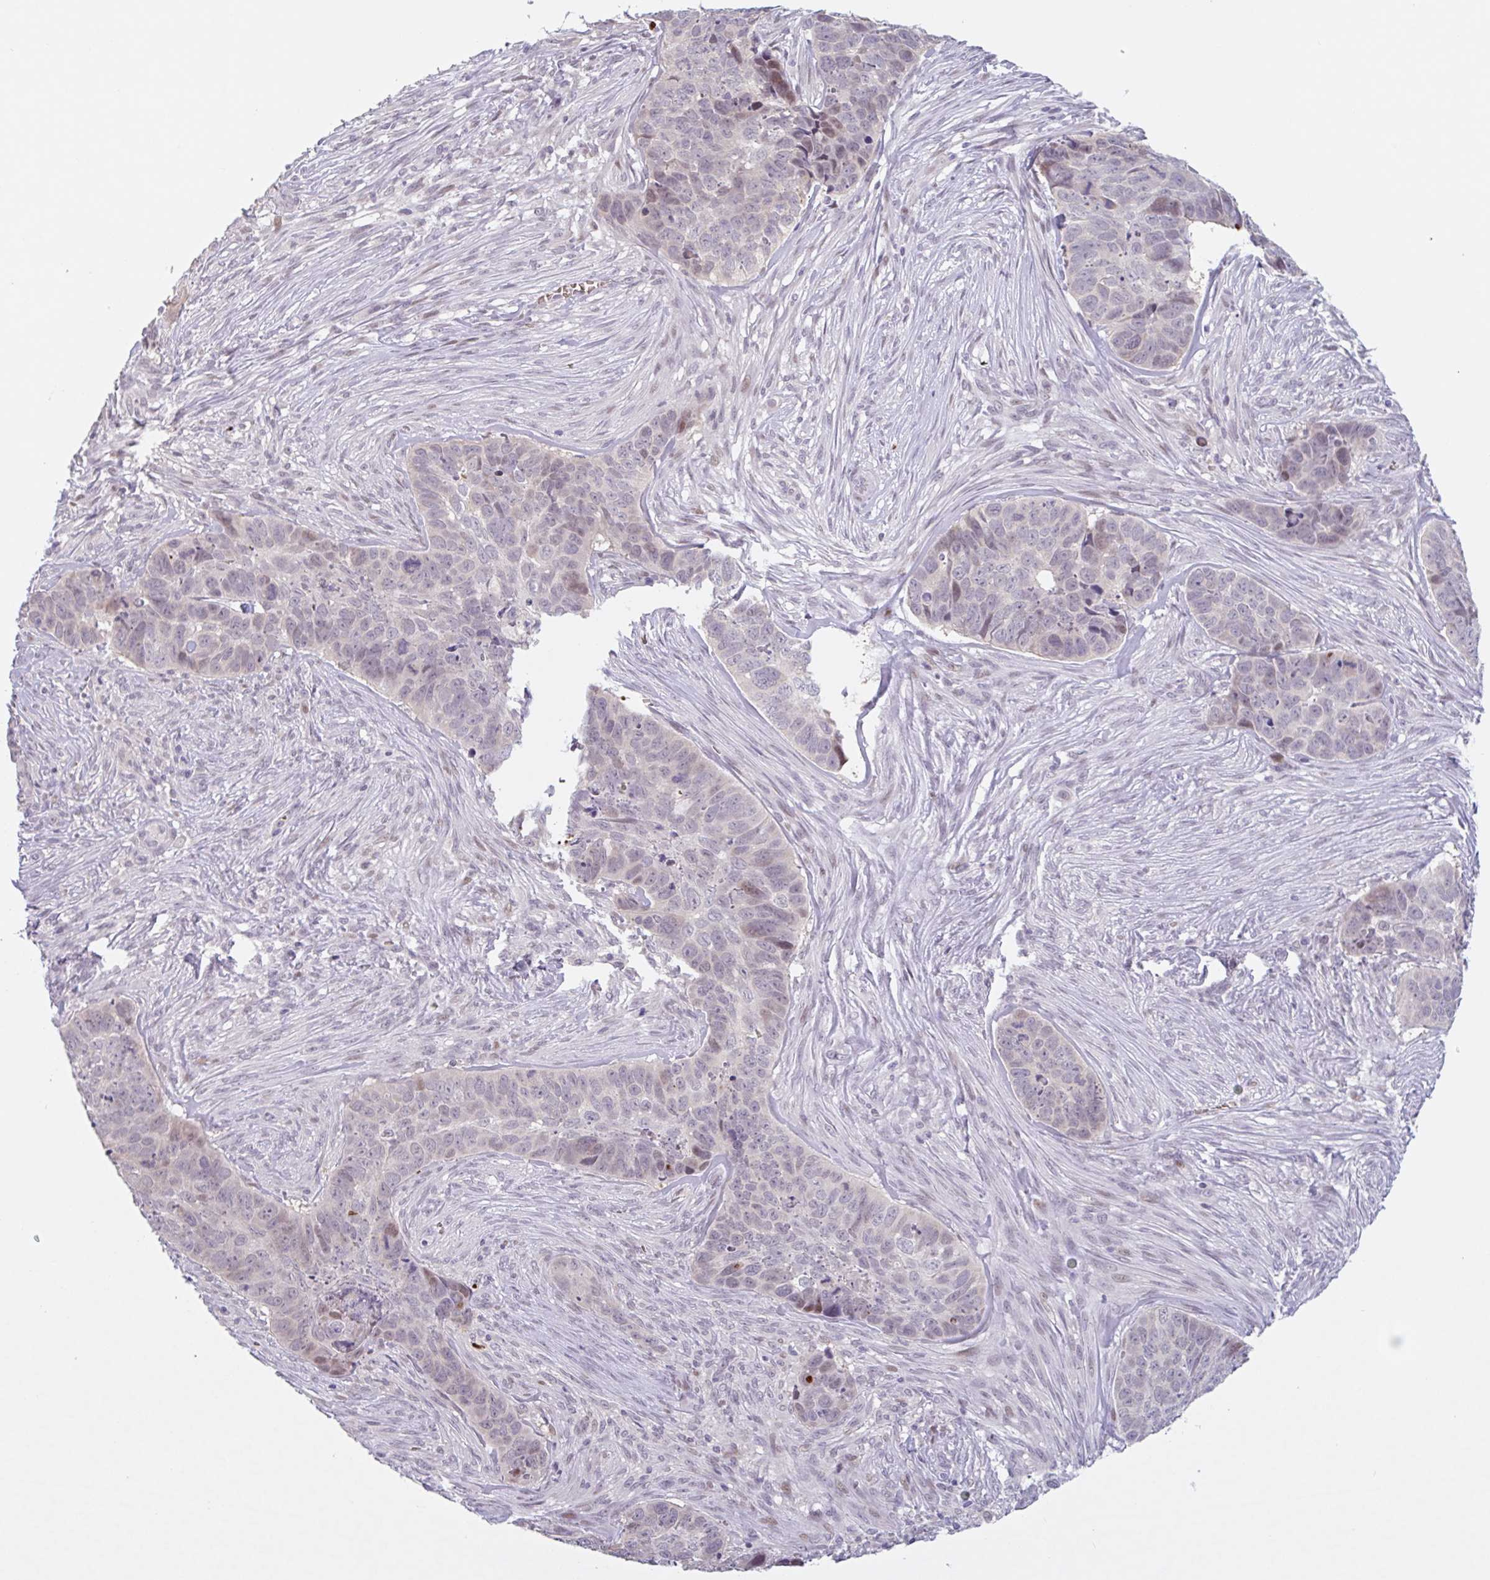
{"staining": {"intensity": "weak", "quantity": "<25%", "location": "nuclear"}, "tissue": "skin cancer", "cell_type": "Tumor cells", "image_type": "cancer", "snomed": [{"axis": "morphology", "description": "Basal cell carcinoma"}, {"axis": "topography", "description": "Skin"}], "caption": "DAB (3,3'-diaminobenzidine) immunohistochemical staining of skin cancer reveals no significant staining in tumor cells. (IHC, brightfield microscopy, high magnification).", "gene": "RHAG", "patient": {"sex": "female", "age": 82}}